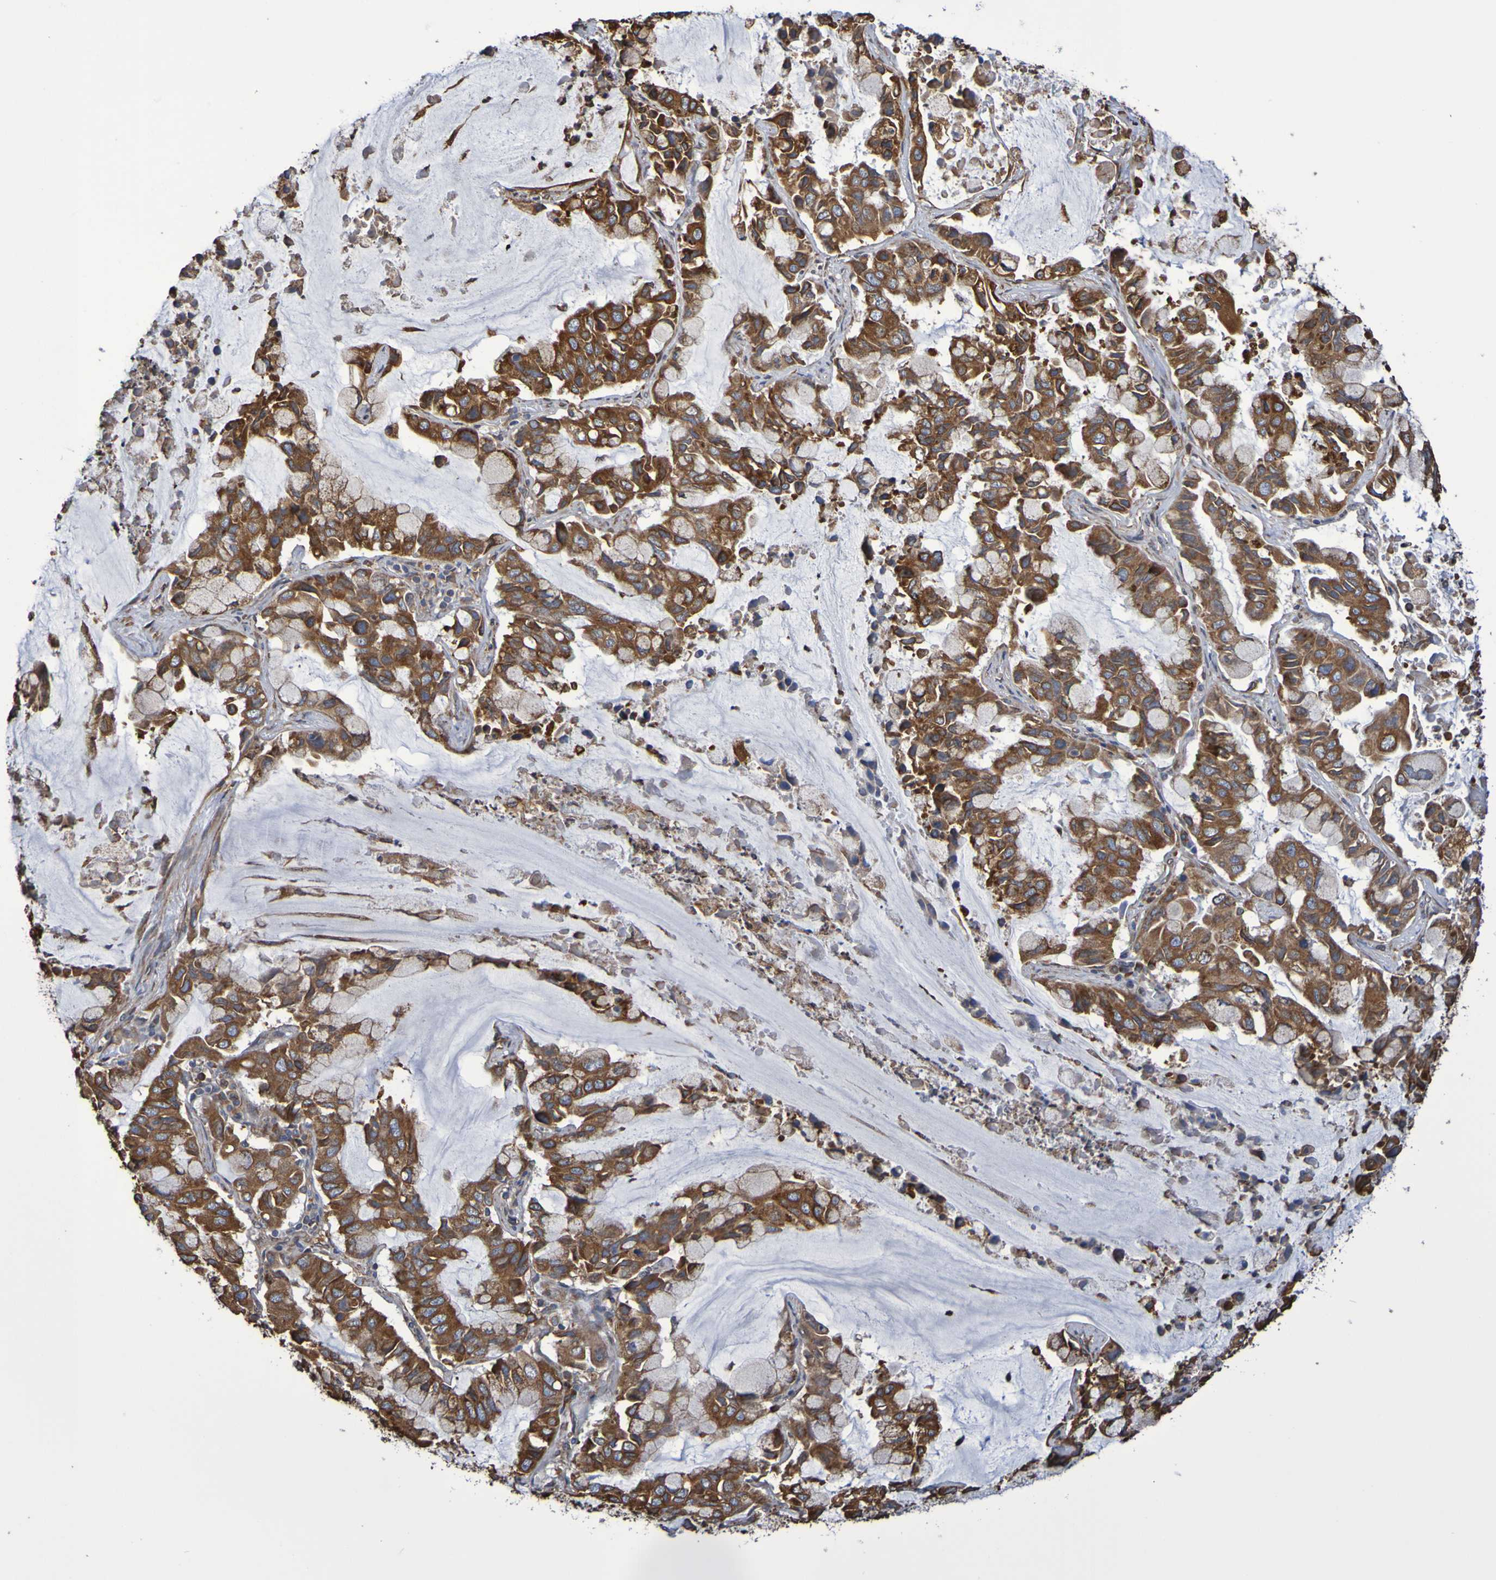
{"staining": {"intensity": "moderate", "quantity": ">75%", "location": "cytoplasmic/membranous"}, "tissue": "lung cancer", "cell_type": "Tumor cells", "image_type": "cancer", "snomed": [{"axis": "morphology", "description": "Adenocarcinoma, NOS"}, {"axis": "topography", "description": "Lung"}], "caption": "About >75% of tumor cells in lung cancer (adenocarcinoma) demonstrate moderate cytoplasmic/membranous protein positivity as visualized by brown immunohistochemical staining.", "gene": "RAB11A", "patient": {"sex": "male", "age": 64}}